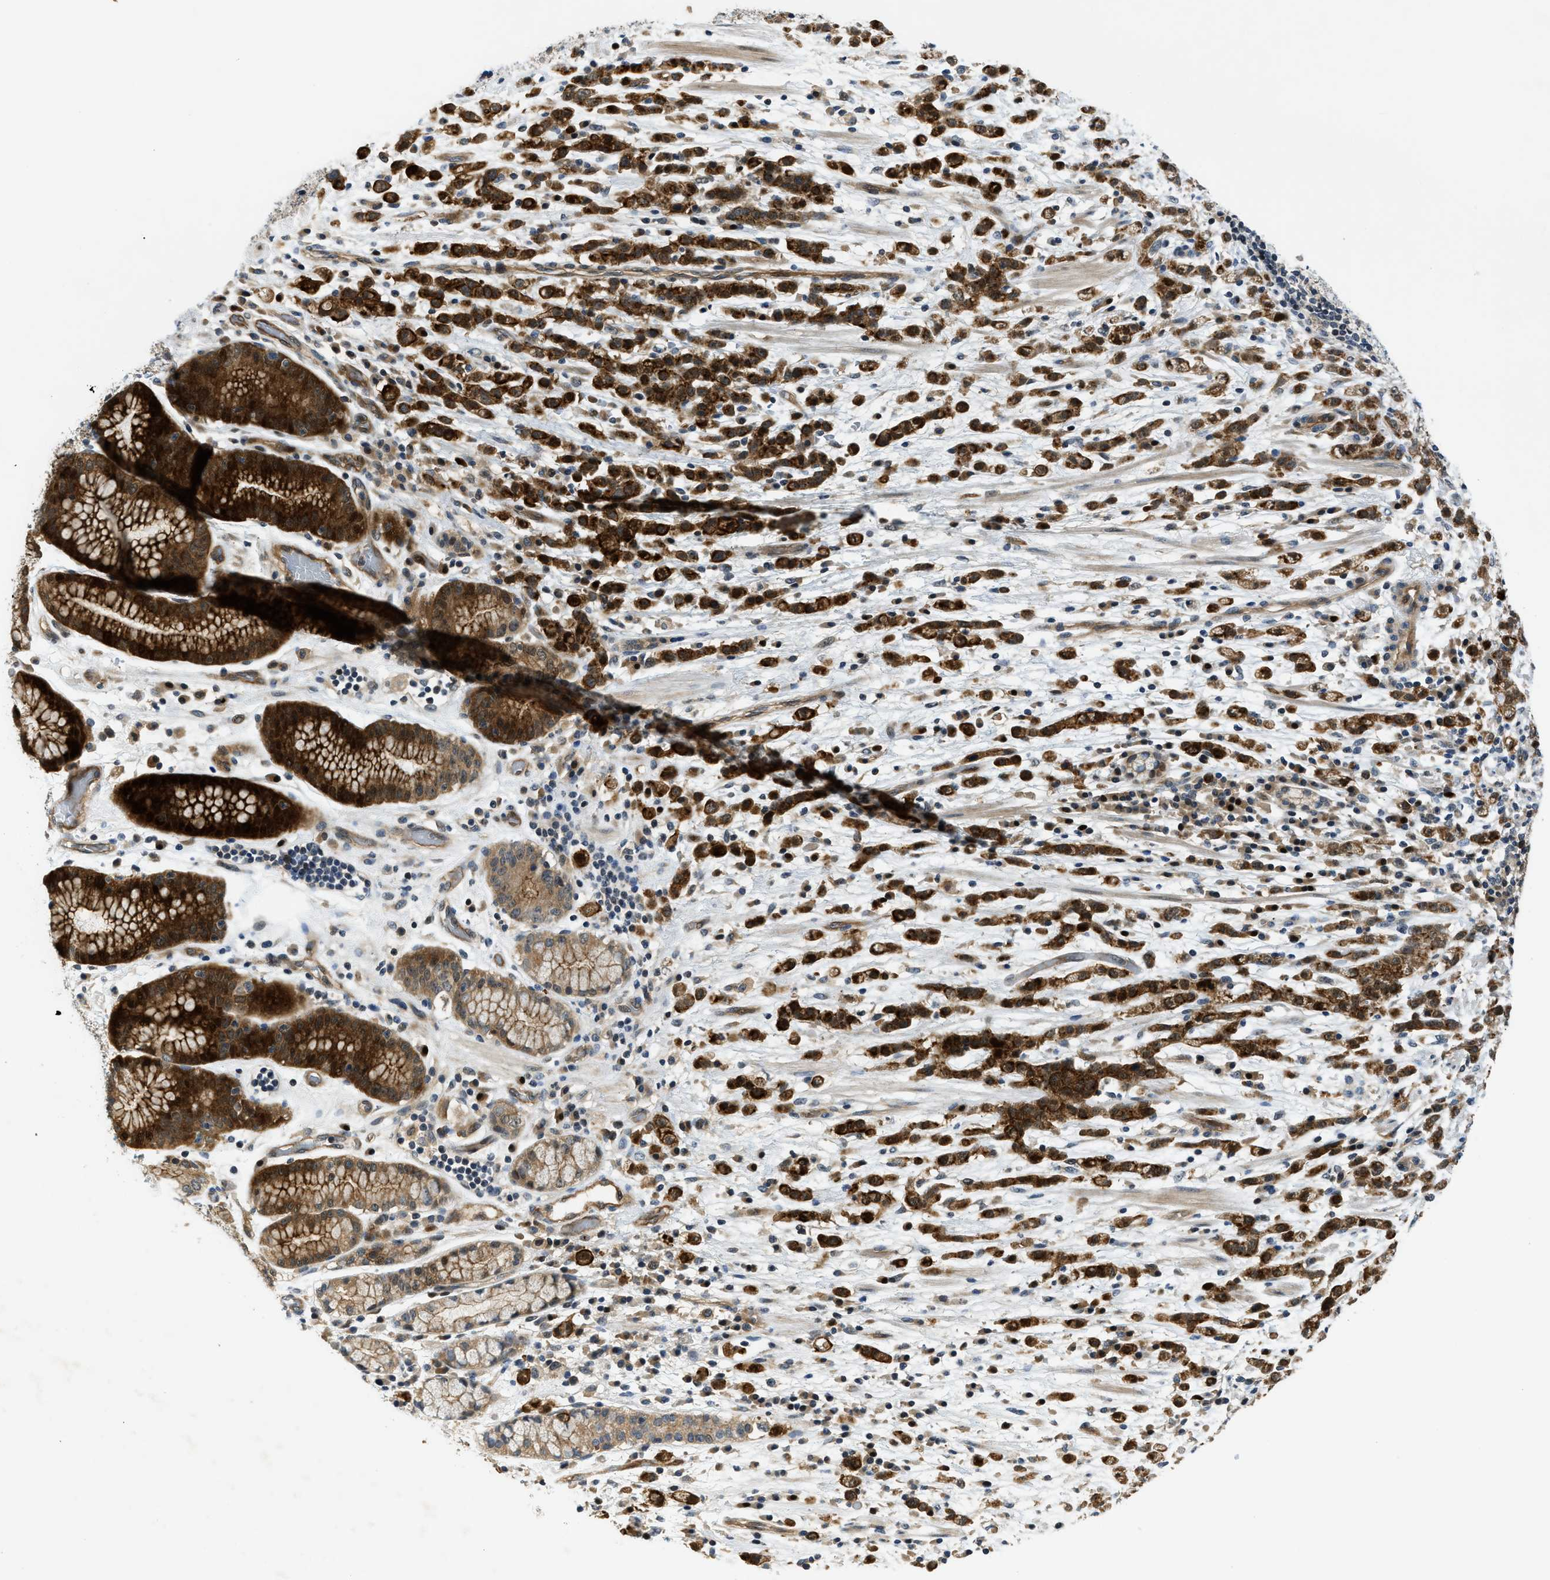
{"staining": {"intensity": "strong", "quantity": "25%-75%", "location": "cytoplasmic/membranous,nuclear"}, "tissue": "stomach cancer", "cell_type": "Tumor cells", "image_type": "cancer", "snomed": [{"axis": "morphology", "description": "Adenocarcinoma, NOS"}, {"axis": "topography", "description": "Stomach, lower"}], "caption": "High-power microscopy captured an immunohistochemistry histopathology image of stomach cancer, revealing strong cytoplasmic/membranous and nuclear positivity in approximately 25%-75% of tumor cells.", "gene": "TRAK2", "patient": {"sex": "male", "age": 88}}